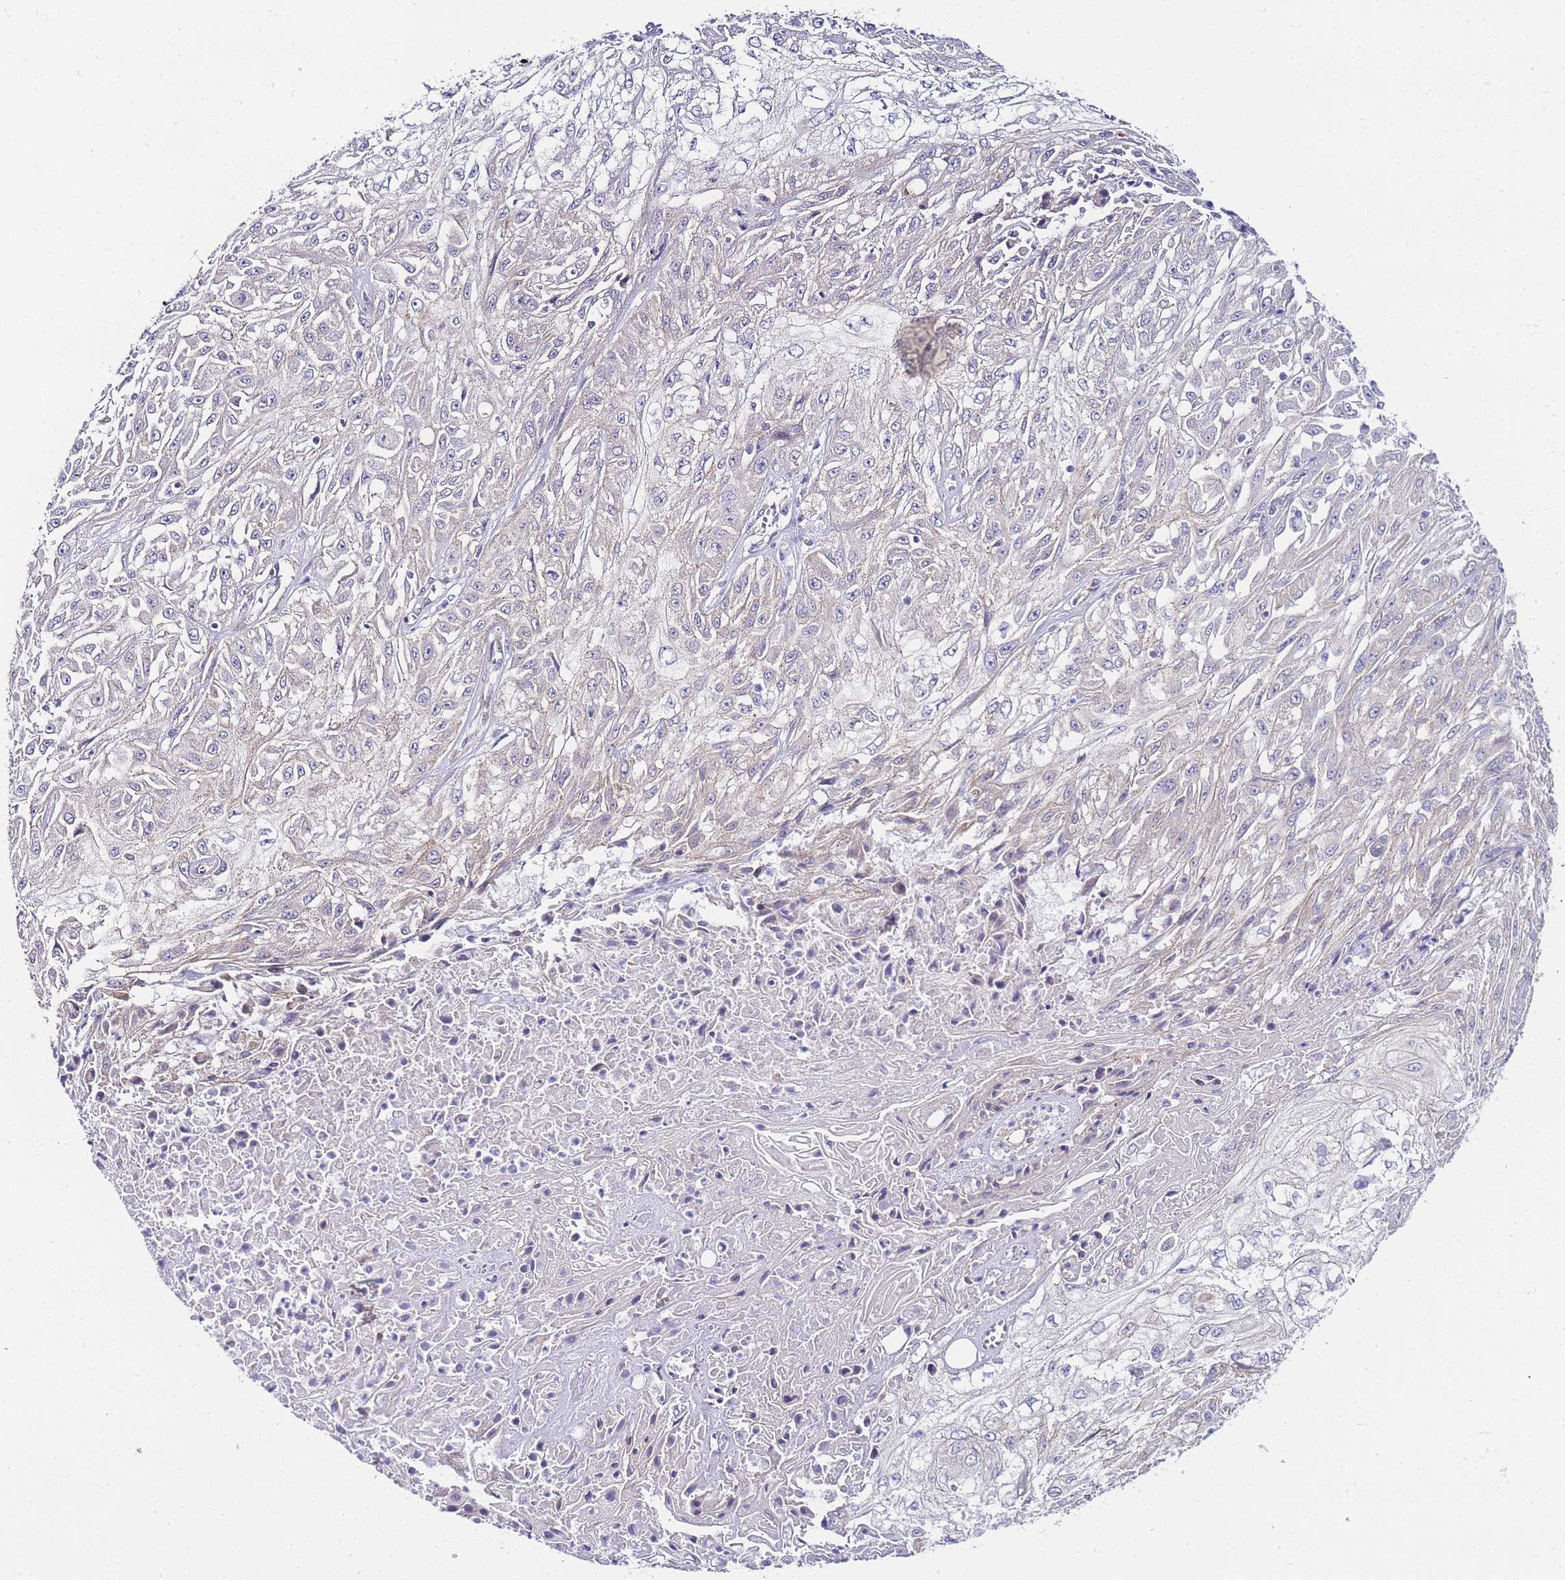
{"staining": {"intensity": "negative", "quantity": "none", "location": "none"}, "tissue": "skin cancer", "cell_type": "Tumor cells", "image_type": "cancer", "snomed": [{"axis": "morphology", "description": "Squamous cell carcinoma, NOS"}, {"axis": "morphology", "description": "Squamous cell carcinoma, metastatic, NOS"}, {"axis": "topography", "description": "Skin"}, {"axis": "topography", "description": "Lymph node"}], "caption": "A histopathology image of human skin metastatic squamous cell carcinoma is negative for staining in tumor cells.", "gene": "PDCD7", "patient": {"sex": "male", "age": 75}}